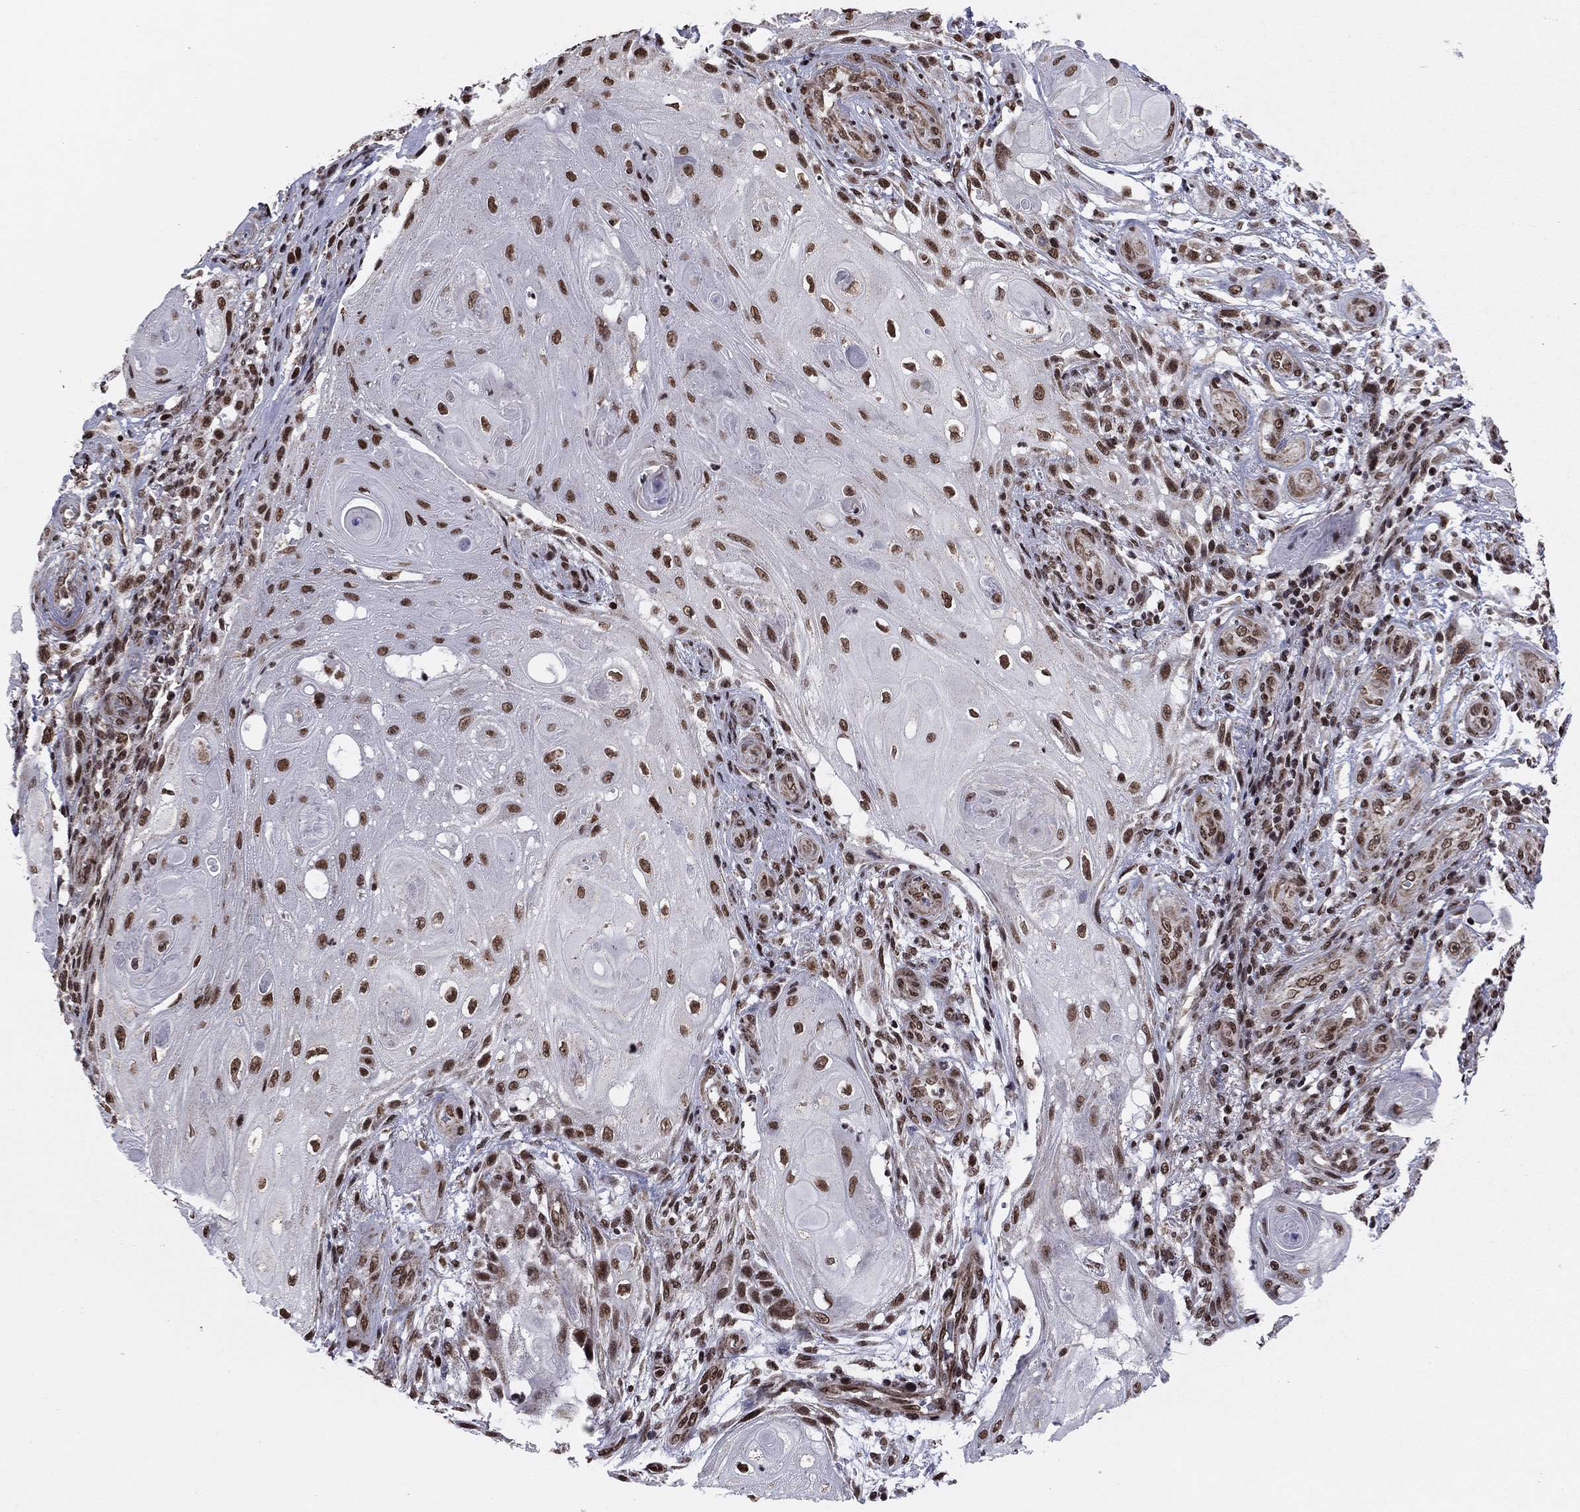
{"staining": {"intensity": "moderate", "quantity": "25%-75%", "location": "cytoplasmic/membranous,nuclear"}, "tissue": "skin cancer", "cell_type": "Tumor cells", "image_type": "cancer", "snomed": [{"axis": "morphology", "description": "Squamous cell carcinoma, NOS"}, {"axis": "topography", "description": "Skin"}], "caption": "Immunohistochemical staining of human skin cancer displays medium levels of moderate cytoplasmic/membranous and nuclear protein positivity in about 25%-75% of tumor cells.", "gene": "N4BP2", "patient": {"sex": "male", "age": 62}}